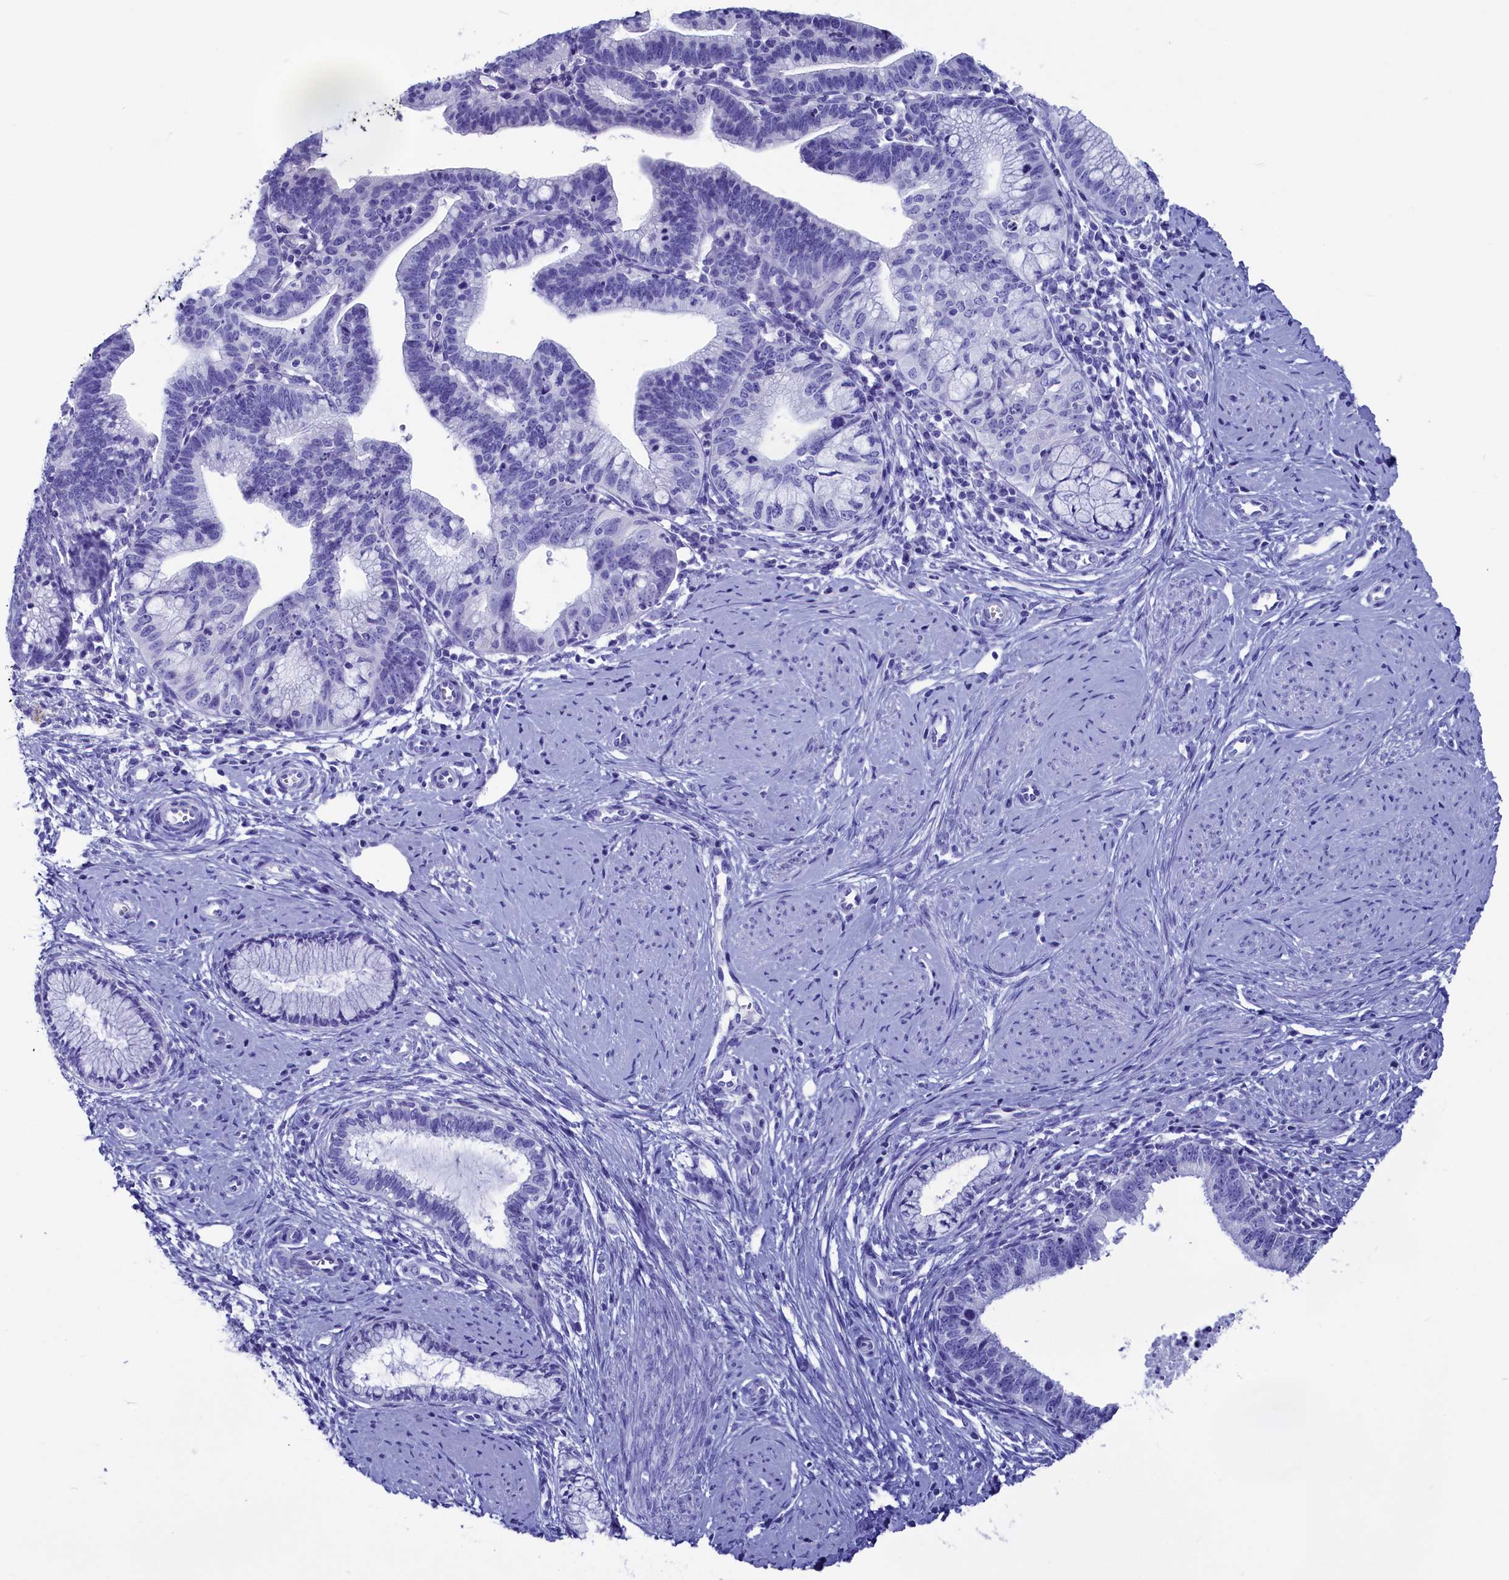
{"staining": {"intensity": "negative", "quantity": "none", "location": "none"}, "tissue": "cervical cancer", "cell_type": "Tumor cells", "image_type": "cancer", "snomed": [{"axis": "morphology", "description": "Adenocarcinoma, NOS"}, {"axis": "topography", "description": "Cervix"}], "caption": "High power microscopy micrograph of an immunohistochemistry photomicrograph of cervical adenocarcinoma, revealing no significant expression in tumor cells.", "gene": "ANKRD29", "patient": {"sex": "female", "age": 36}}